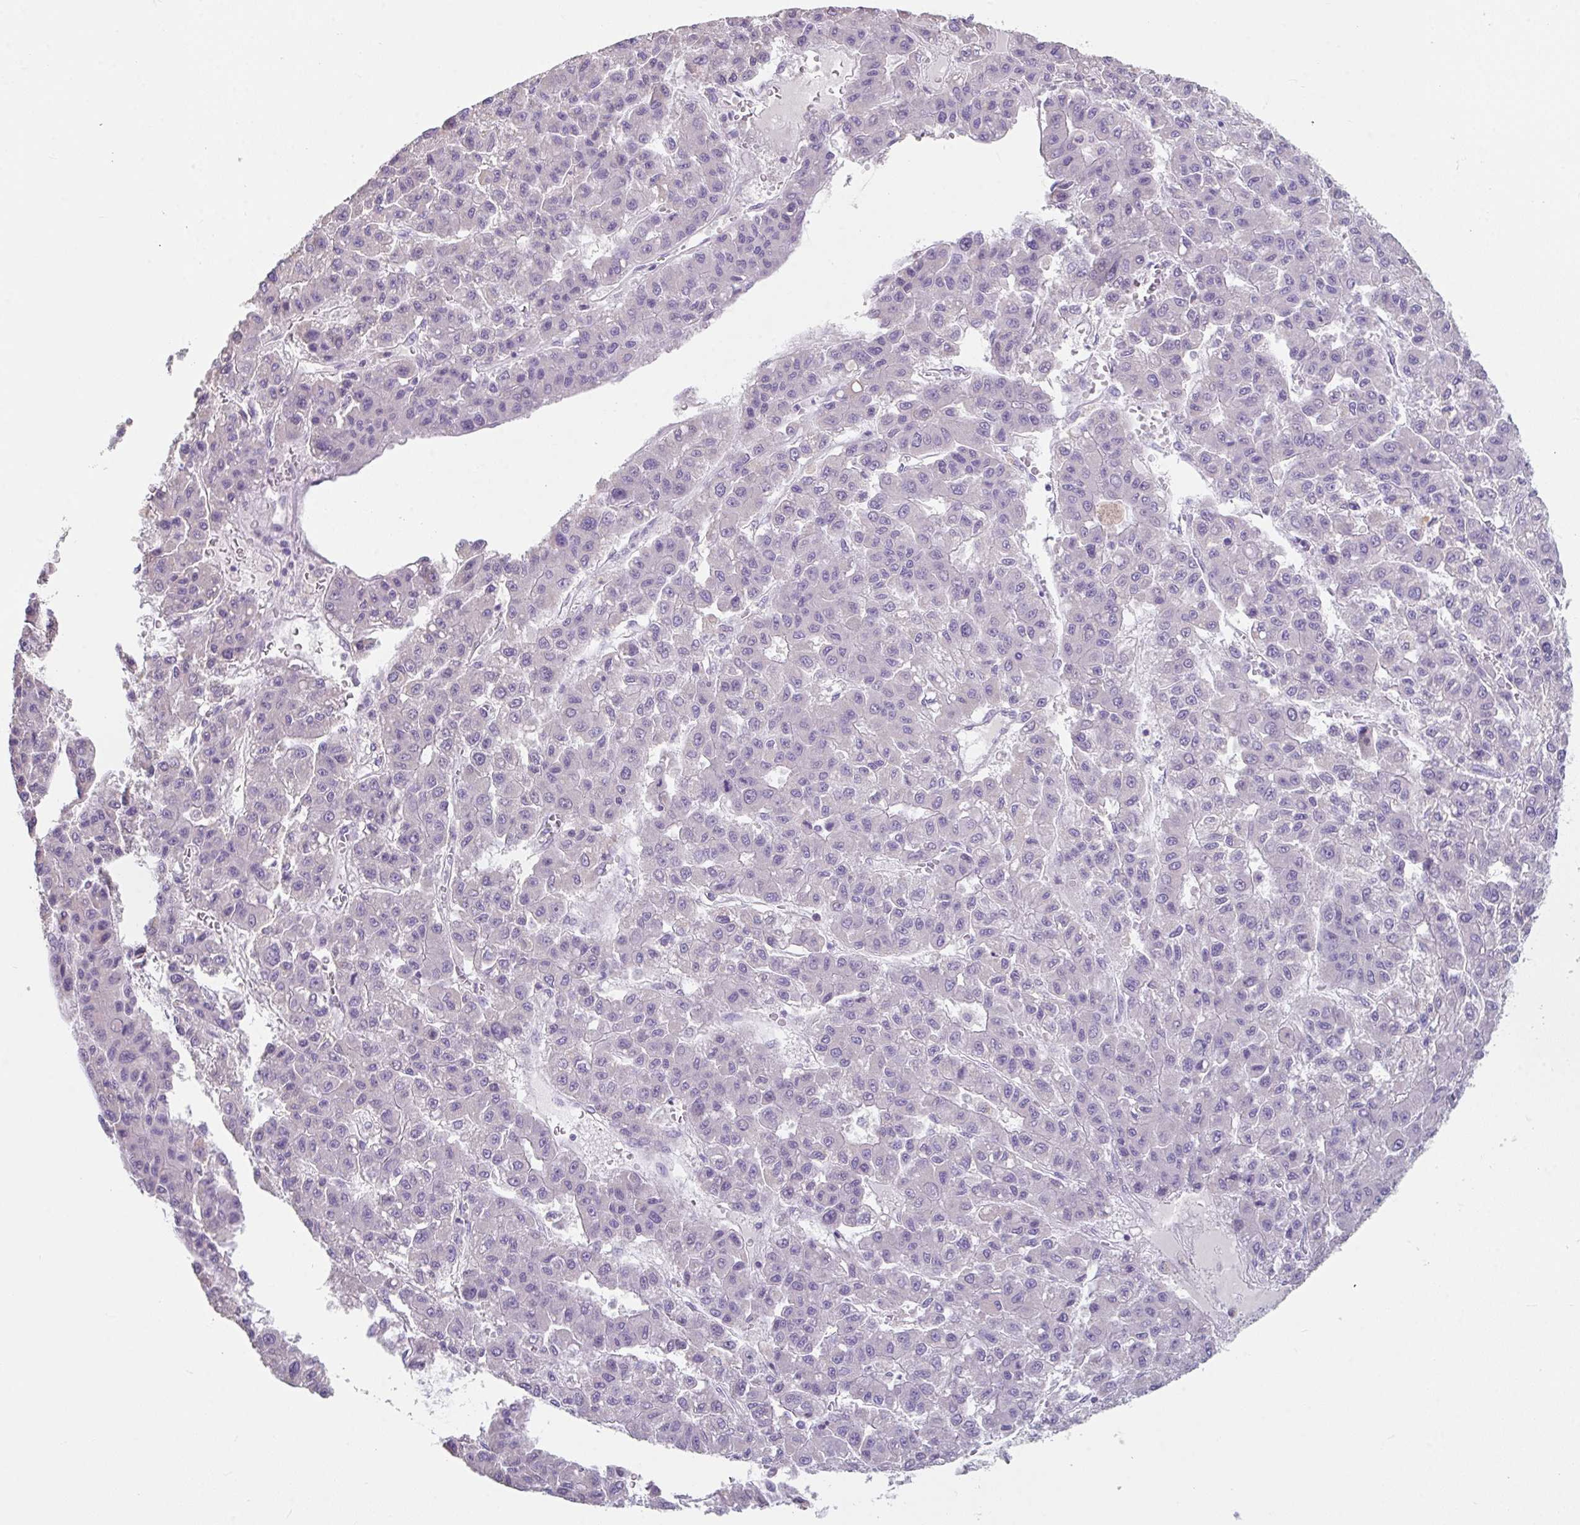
{"staining": {"intensity": "negative", "quantity": "none", "location": "none"}, "tissue": "liver cancer", "cell_type": "Tumor cells", "image_type": "cancer", "snomed": [{"axis": "morphology", "description": "Carcinoma, Hepatocellular, NOS"}, {"axis": "topography", "description": "Liver"}], "caption": "This is an immunohistochemistry (IHC) photomicrograph of human hepatocellular carcinoma (liver). There is no expression in tumor cells.", "gene": "SLC44A4", "patient": {"sex": "male", "age": 70}}